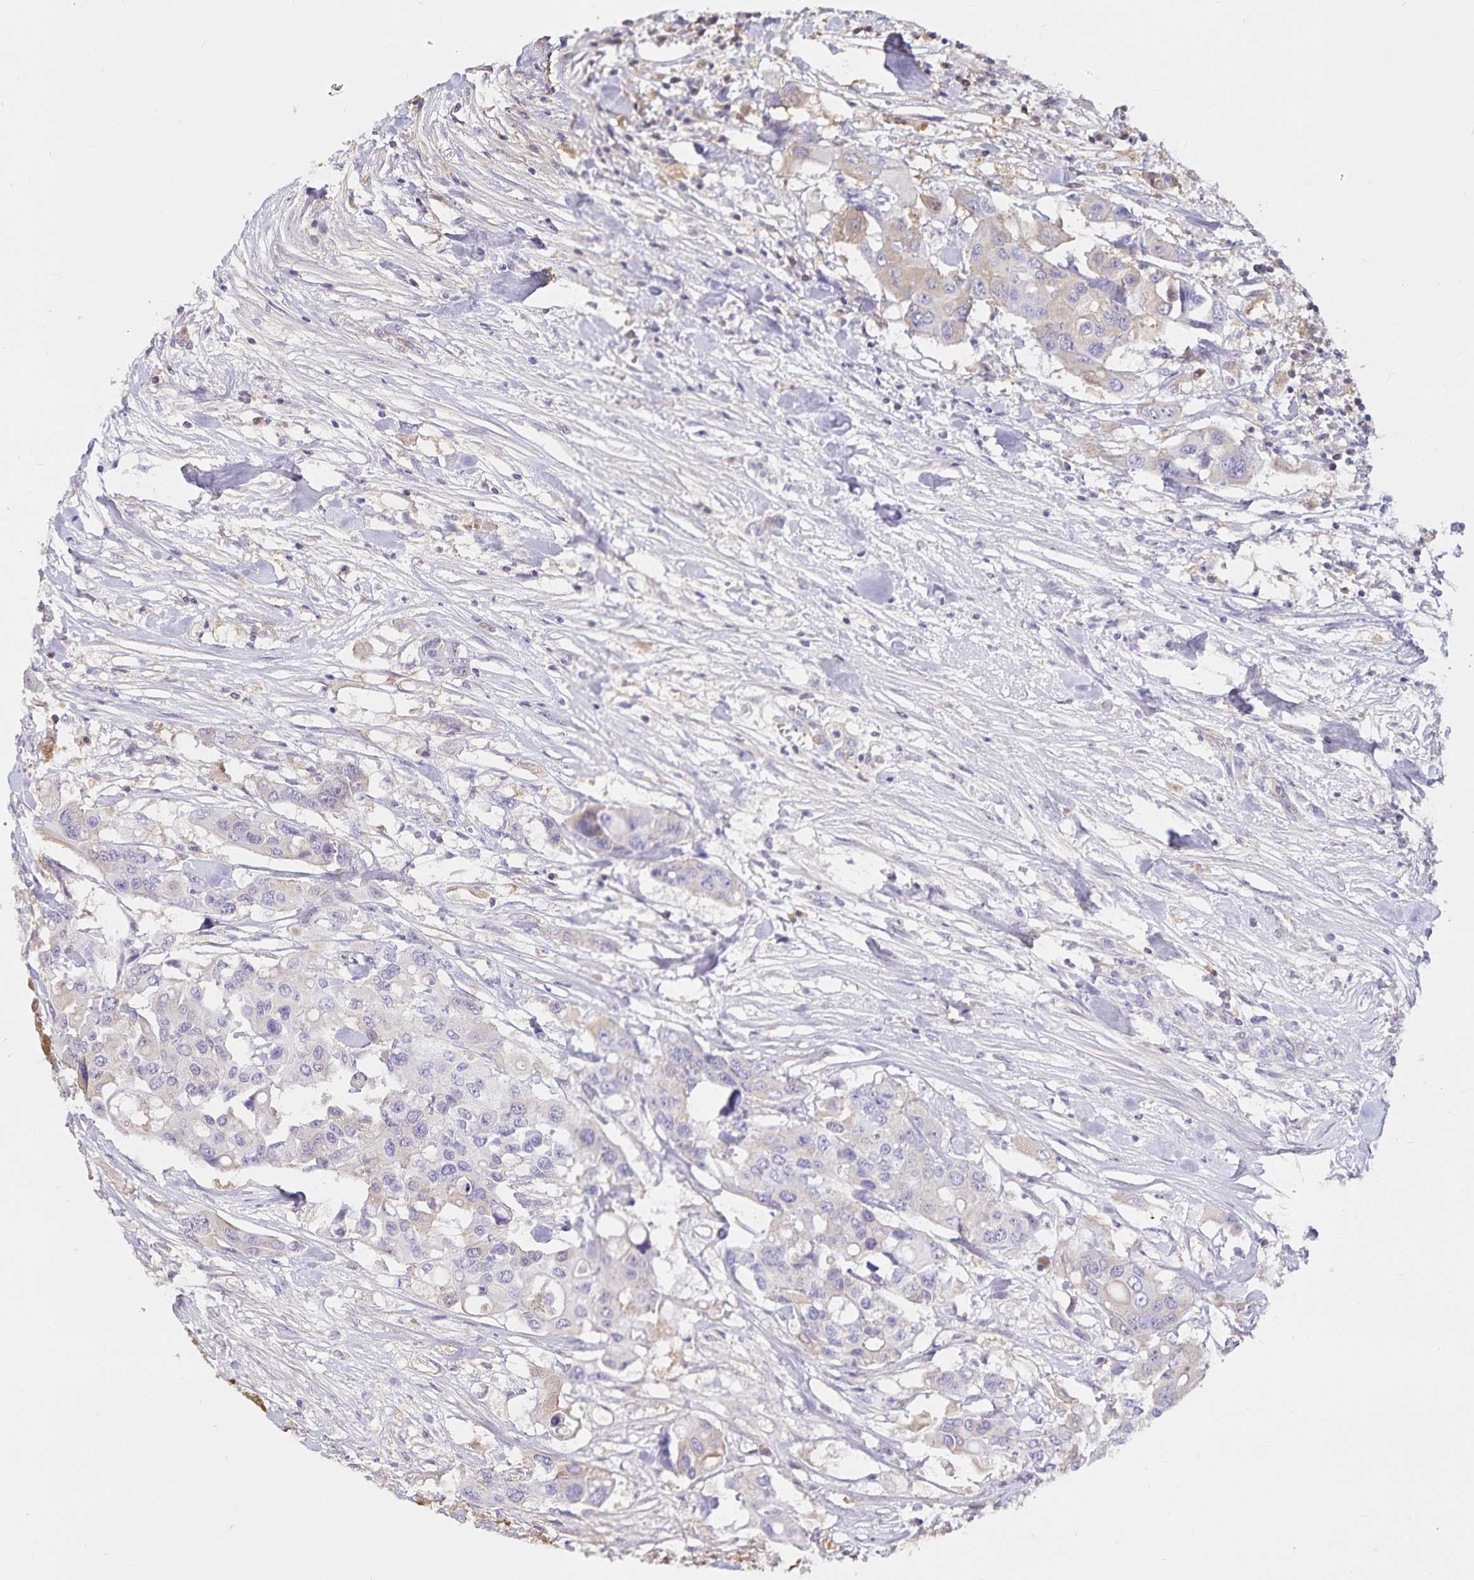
{"staining": {"intensity": "negative", "quantity": "none", "location": "none"}, "tissue": "colorectal cancer", "cell_type": "Tumor cells", "image_type": "cancer", "snomed": [{"axis": "morphology", "description": "Adenocarcinoma, NOS"}, {"axis": "topography", "description": "Colon"}], "caption": "The photomicrograph reveals no staining of tumor cells in colorectal cancer (adenocarcinoma). (Stains: DAB (3,3'-diaminobenzidine) IHC with hematoxylin counter stain, Microscopy: brightfield microscopy at high magnification).", "gene": "FGG", "patient": {"sex": "male", "age": 77}}